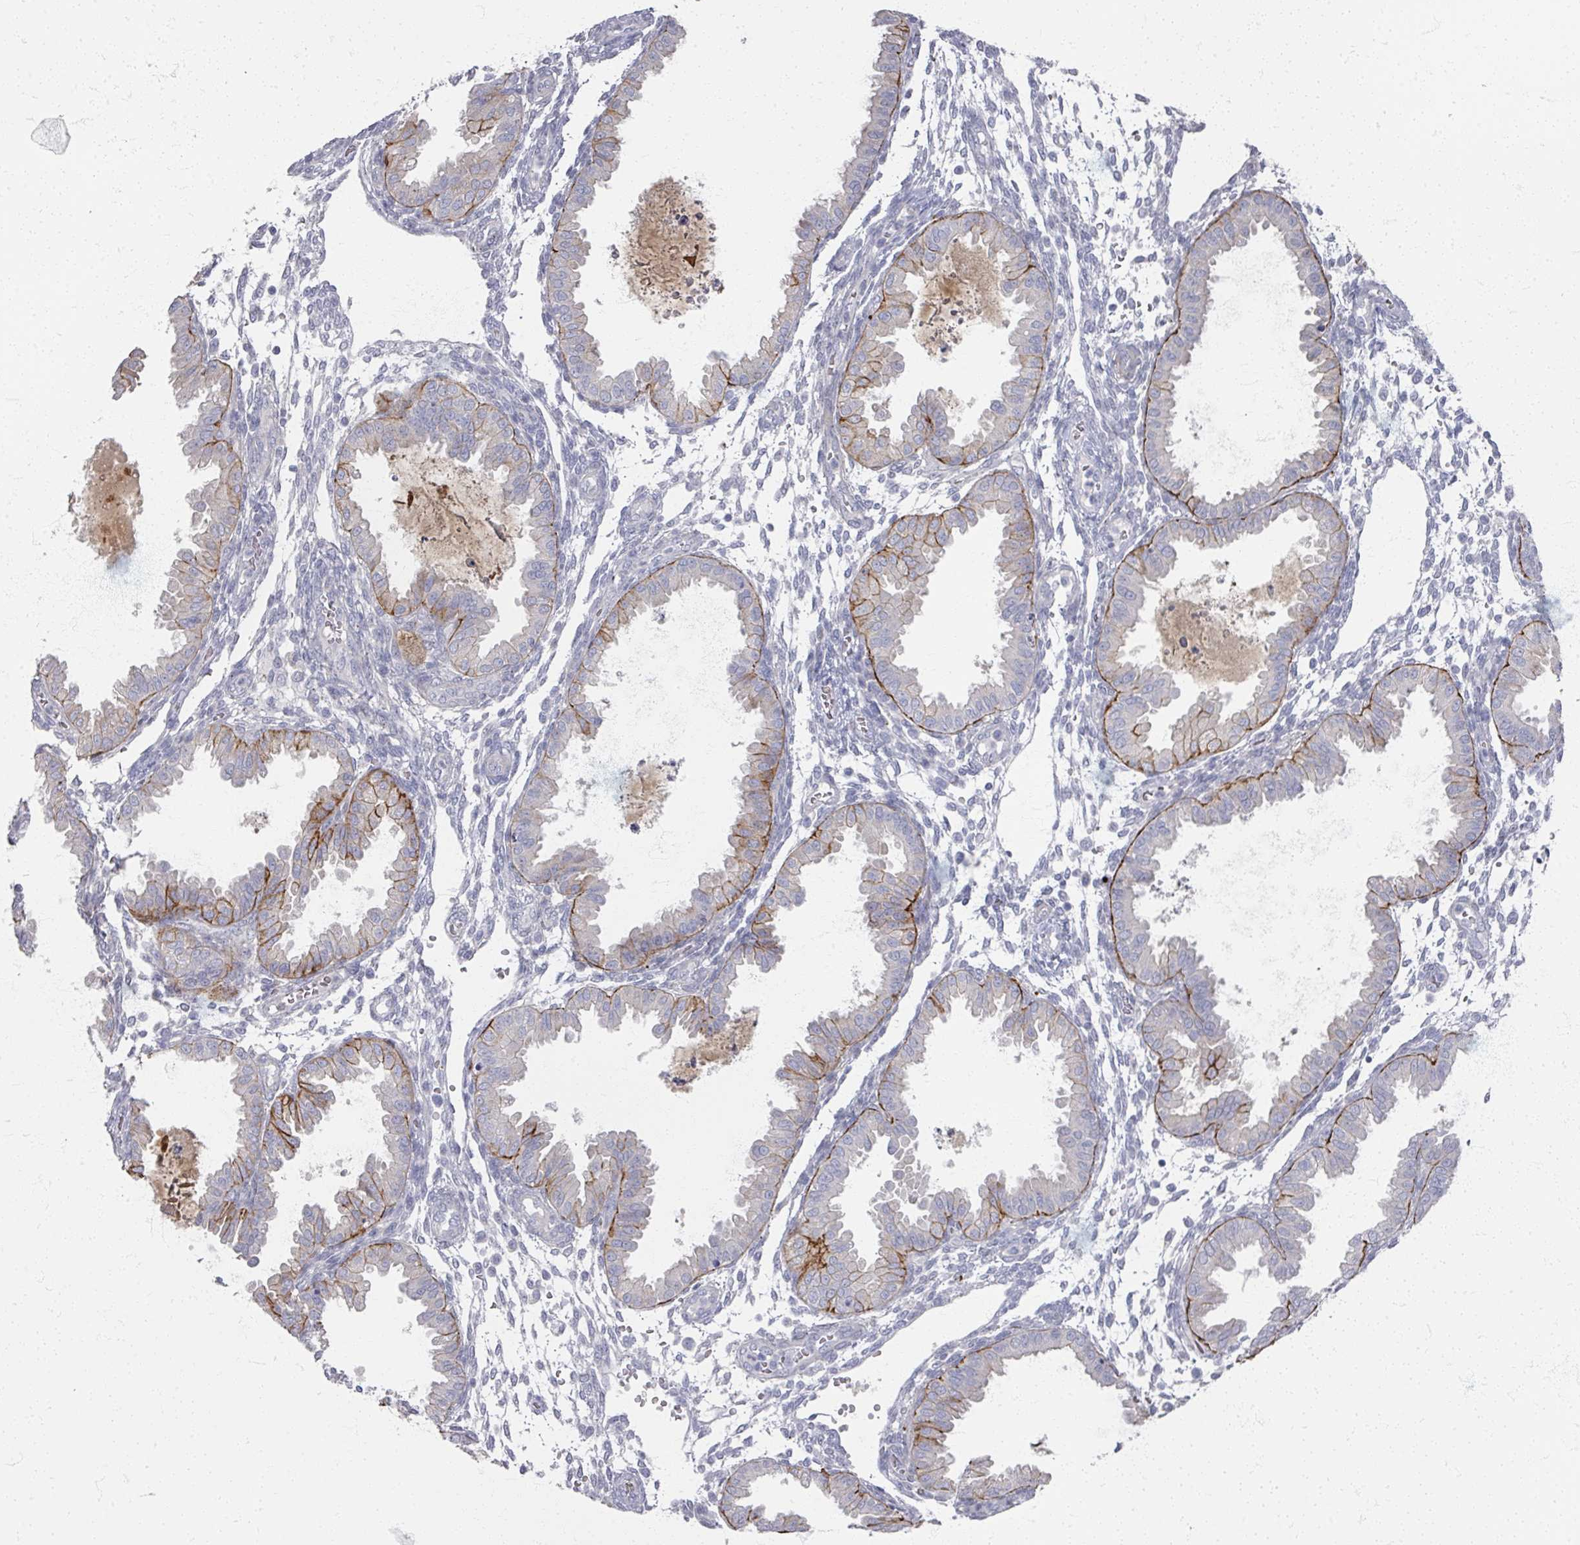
{"staining": {"intensity": "negative", "quantity": "none", "location": "none"}, "tissue": "endometrium", "cell_type": "Cells in endometrial stroma", "image_type": "normal", "snomed": [{"axis": "morphology", "description": "Normal tissue, NOS"}, {"axis": "topography", "description": "Endometrium"}], "caption": "Cells in endometrial stroma show no significant protein staining in normal endometrium.", "gene": "TTYH3", "patient": {"sex": "female", "age": 33}}